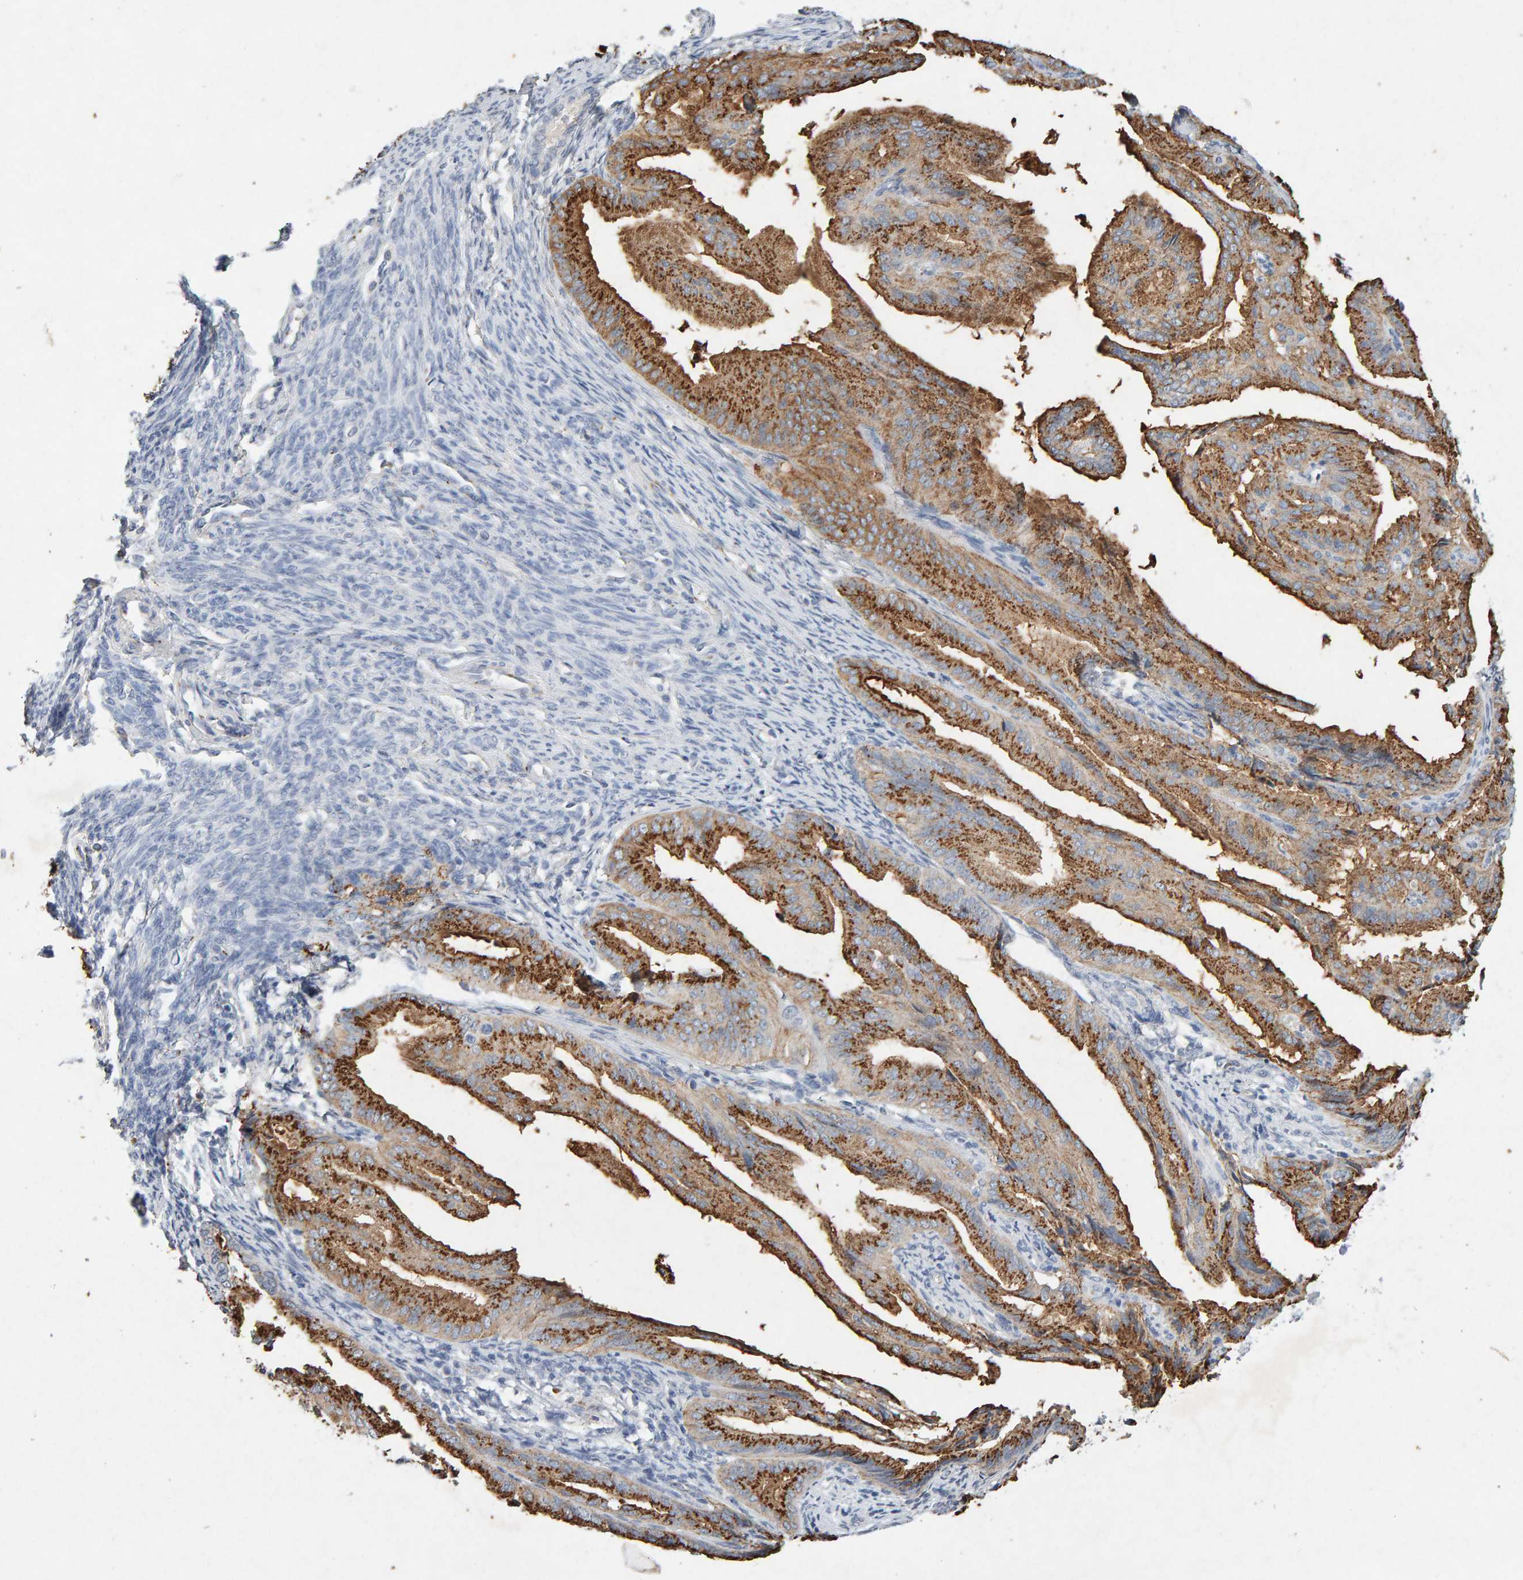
{"staining": {"intensity": "strong", "quantity": ">75%", "location": "cytoplasmic/membranous"}, "tissue": "endometrial cancer", "cell_type": "Tumor cells", "image_type": "cancer", "snomed": [{"axis": "morphology", "description": "Adenocarcinoma, NOS"}, {"axis": "topography", "description": "Endometrium"}], "caption": "Endometrial adenocarcinoma stained for a protein shows strong cytoplasmic/membranous positivity in tumor cells. Using DAB (brown) and hematoxylin (blue) stains, captured at high magnification using brightfield microscopy.", "gene": "PTPRM", "patient": {"sex": "female", "age": 58}}